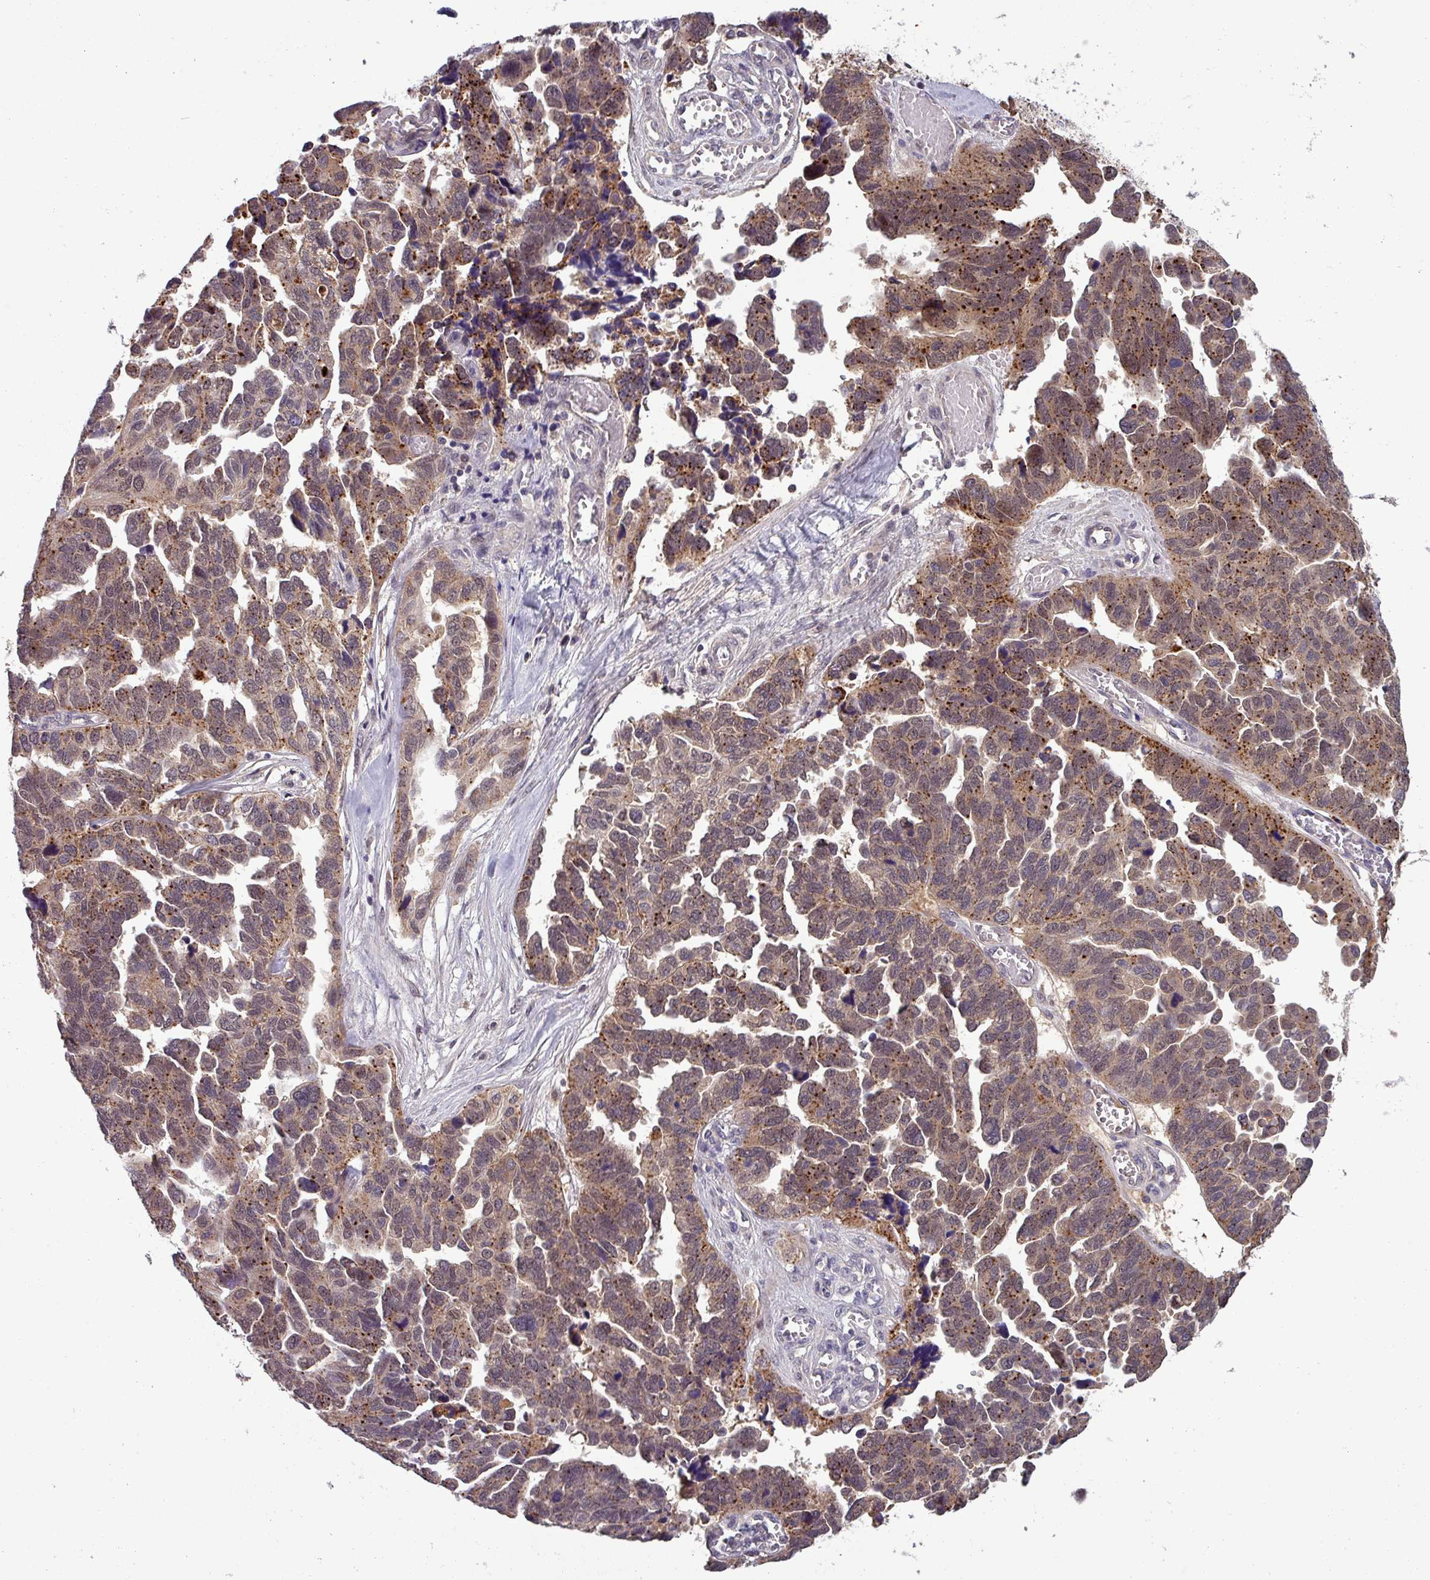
{"staining": {"intensity": "strong", "quantity": "25%-75%", "location": "cytoplasmic/membranous,nuclear"}, "tissue": "ovarian cancer", "cell_type": "Tumor cells", "image_type": "cancer", "snomed": [{"axis": "morphology", "description": "Cystadenocarcinoma, serous, NOS"}, {"axis": "topography", "description": "Ovary"}], "caption": "A brown stain shows strong cytoplasmic/membranous and nuclear positivity of a protein in human ovarian cancer (serous cystadenocarcinoma) tumor cells. The protein is stained brown, and the nuclei are stained in blue (DAB IHC with brightfield microscopy, high magnification).", "gene": "PUS1", "patient": {"sex": "female", "age": 64}}